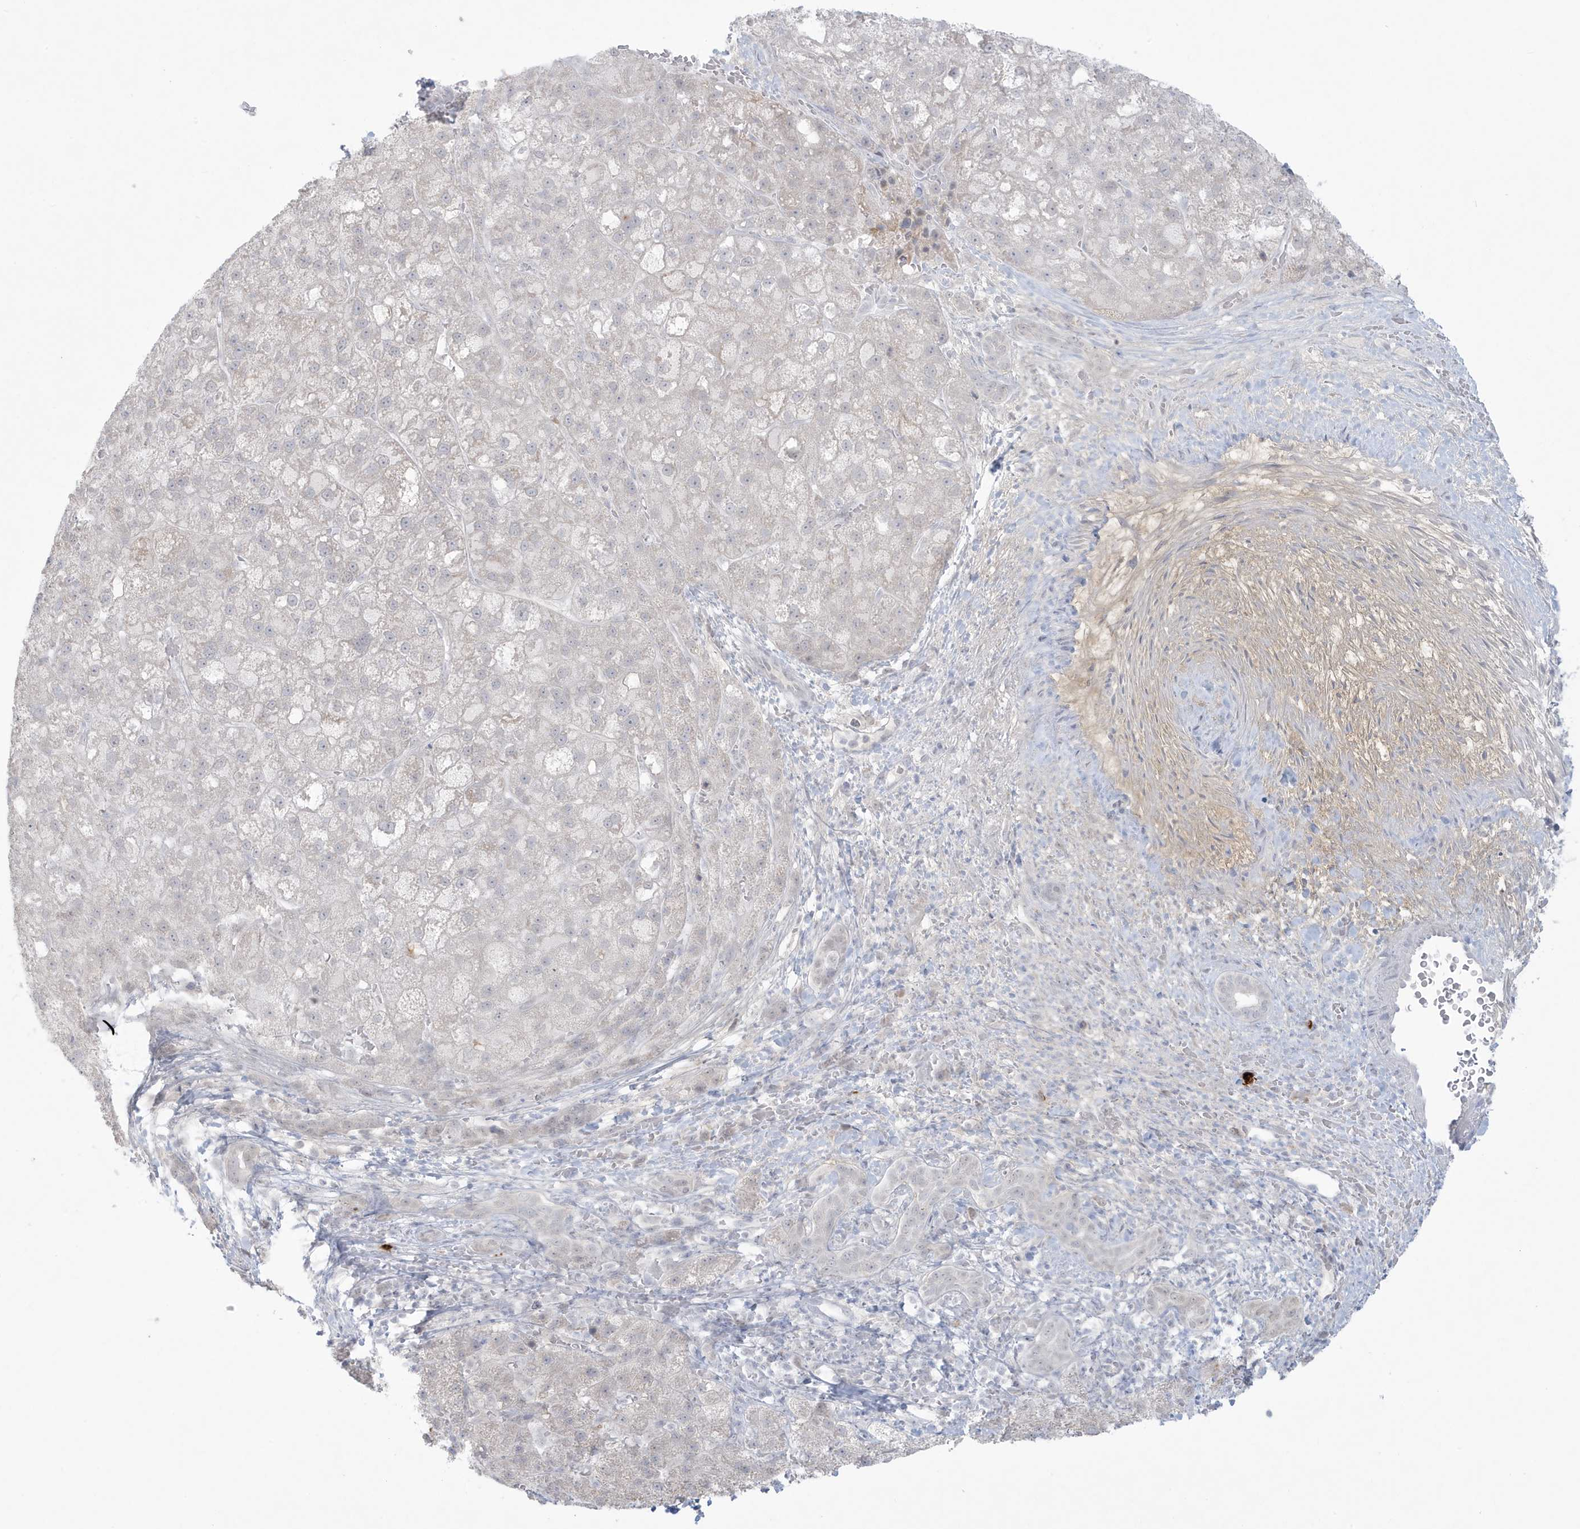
{"staining": {"intensity": "negative", "quantity": "none", "location": "none"}, "tissue": "liver cancer", "cell_type": "Tumor cells", "image_type": "cancer", "snomed": [{"axis": "morphology", "description": "Carcinoma, Hepatocellular, NOS"}, {"axis": "topography", "description": "Liver"}], "caption": "Protein analysis of liver cancer reveals no significant expression in tumor cells.", "gene": "HERC6", "patient": {"sex": "male", "age": 57}}